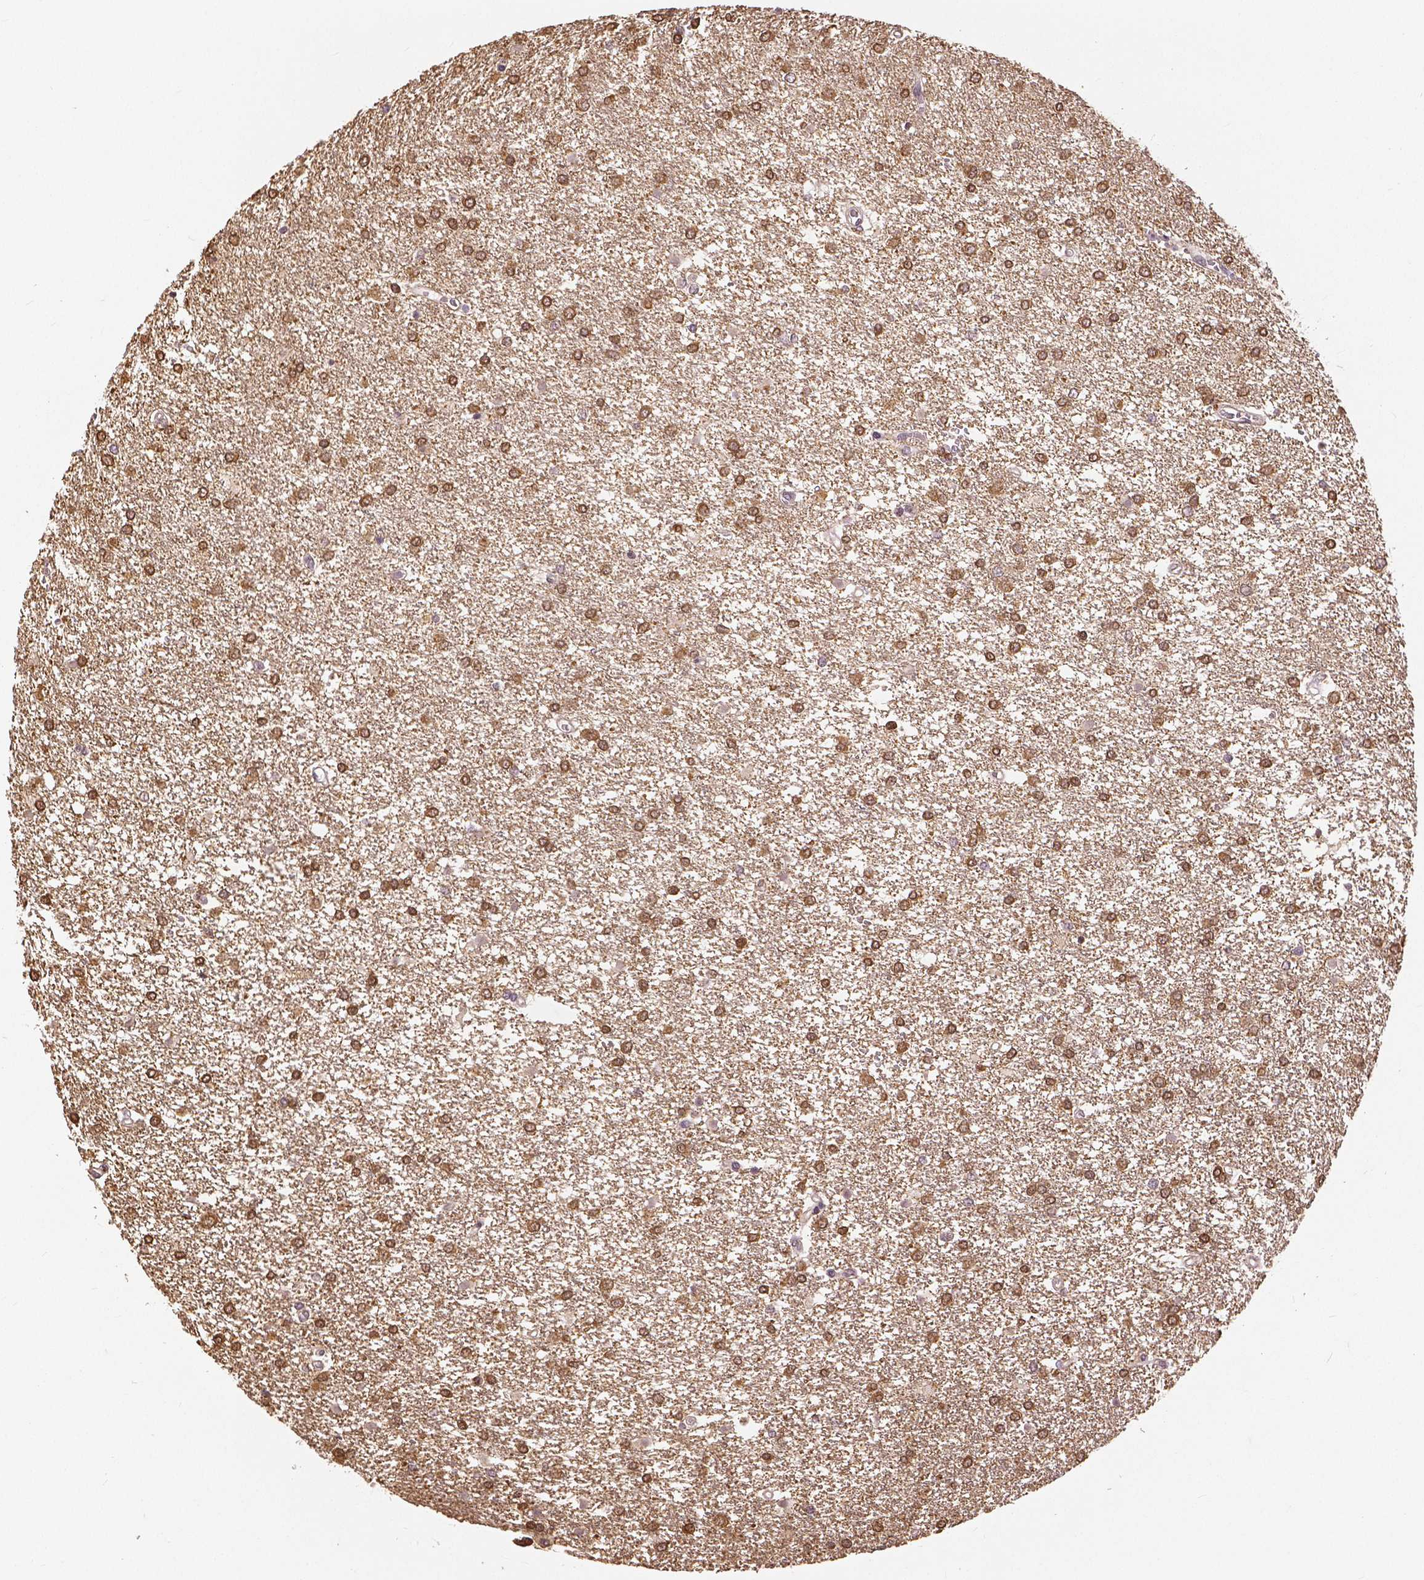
{"staining": {"intensity": "strong", "quantity": ">75%", "location": "cytoplasmic/membranous,nuclear"}, "tissue": "glioma", "cell_type": "Tumor cells", "image_type": "cancer", "snomed": [{"axis": "morphology", "description": "Glioma, malignant, High grade"}, {"axis": "topography", "description": "Brain"}], "caption": "A photomicrograph showing strong cytoplasmic/membranous and nuclear expression in about >75% of tumor cells in high-grade glioma (malignant), as visualized by brown immunohistochemical staining.", "gene": "MAP1LC3B", "patient": {"sex": "female", "age": 61}}